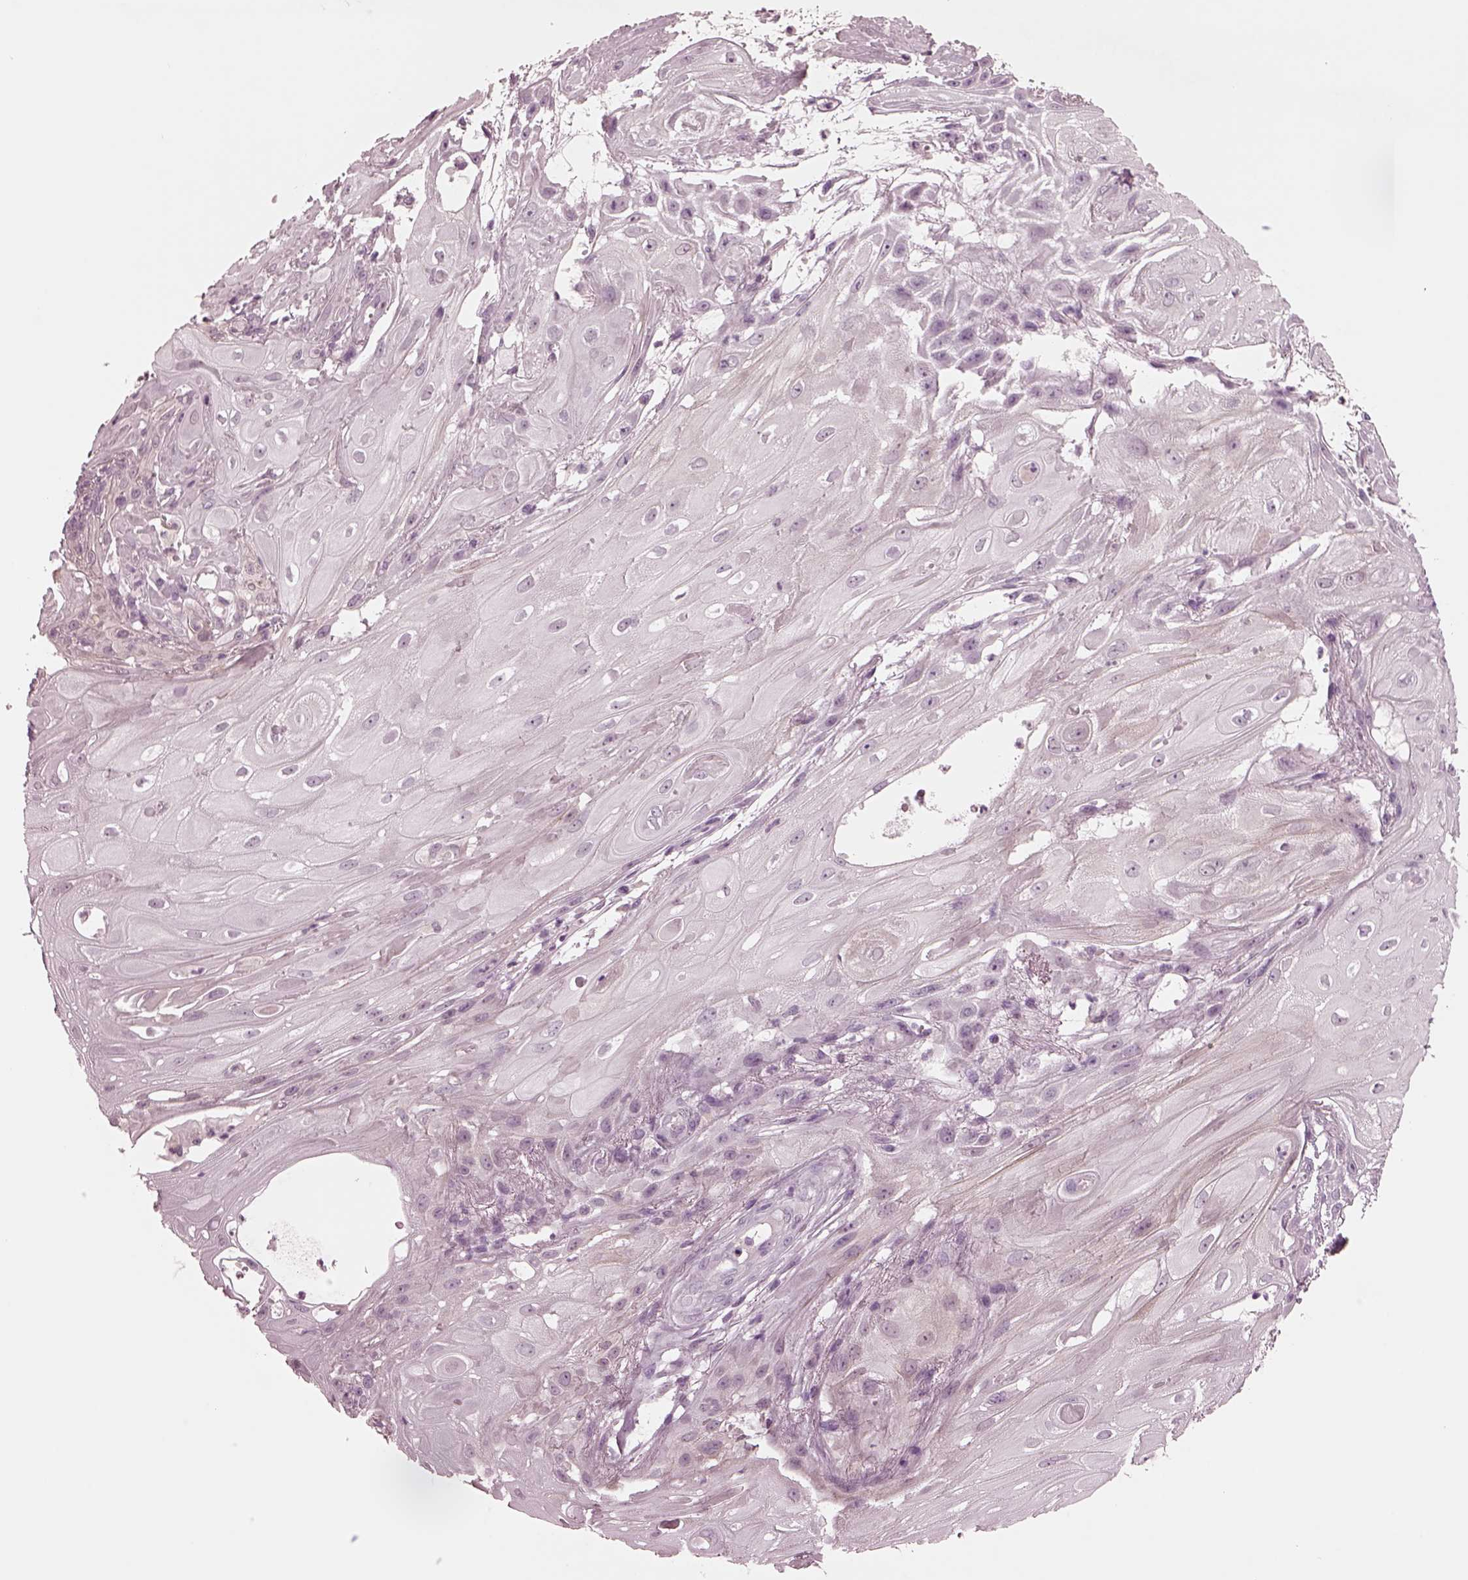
{"staining": {"intensity": "negative", "quantity": "none", "location": "none"}, "tissue": "skin cancer", "cell_type": "Tumor cells", "image_type": "cancer", "snomed": [{"axis": "morphology", "description": "Squamous cell carcinoma, NOS"}, {"axis": "topography", "description": "Skin"}], "caption": "Tumor cells show no significant protein positivity in skin cancer.", "gene": "MIB2", "patient": {"sex": "male", "age": 62}}